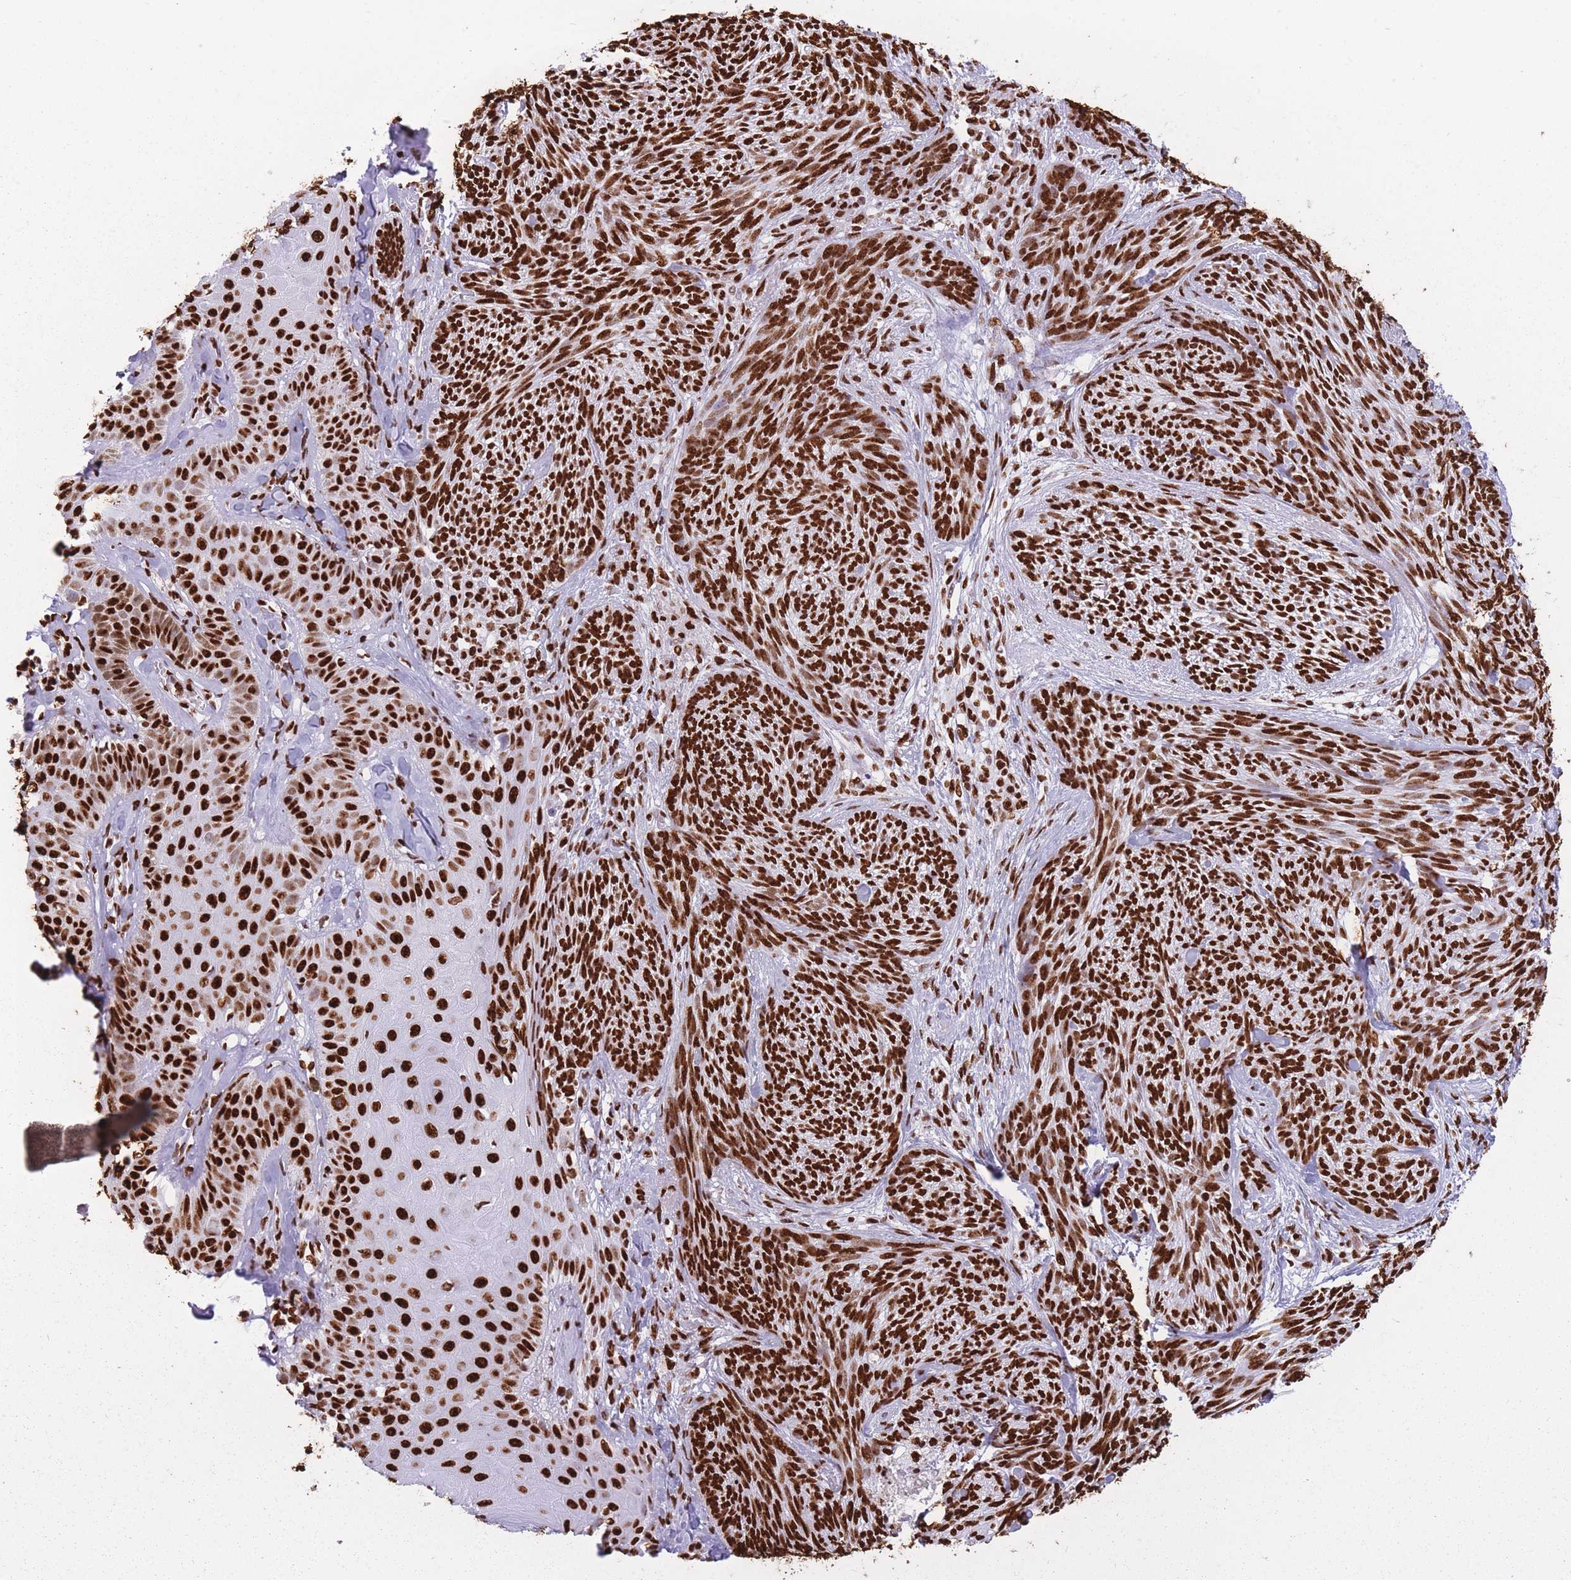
{"staining": {"intensity": "strong", "quantity": ">75%", "location": "nuclear"}, "tissue": "skin cancer", "cell_type": "Tumor cells", "image_type": "cancer", "snomed": [{"axis": "morphology", "description": "Basal cell carcinoma"}, {"axis": "topography", "description": "Skin"}], "caption": "Human skin cancer stained for a protein (brown) demonstrates strong nuclear positive positivity in about >75% of tumor cells.", "gene": "HNRNPUL1", "patient": {"sex": "male", "age": 73}}